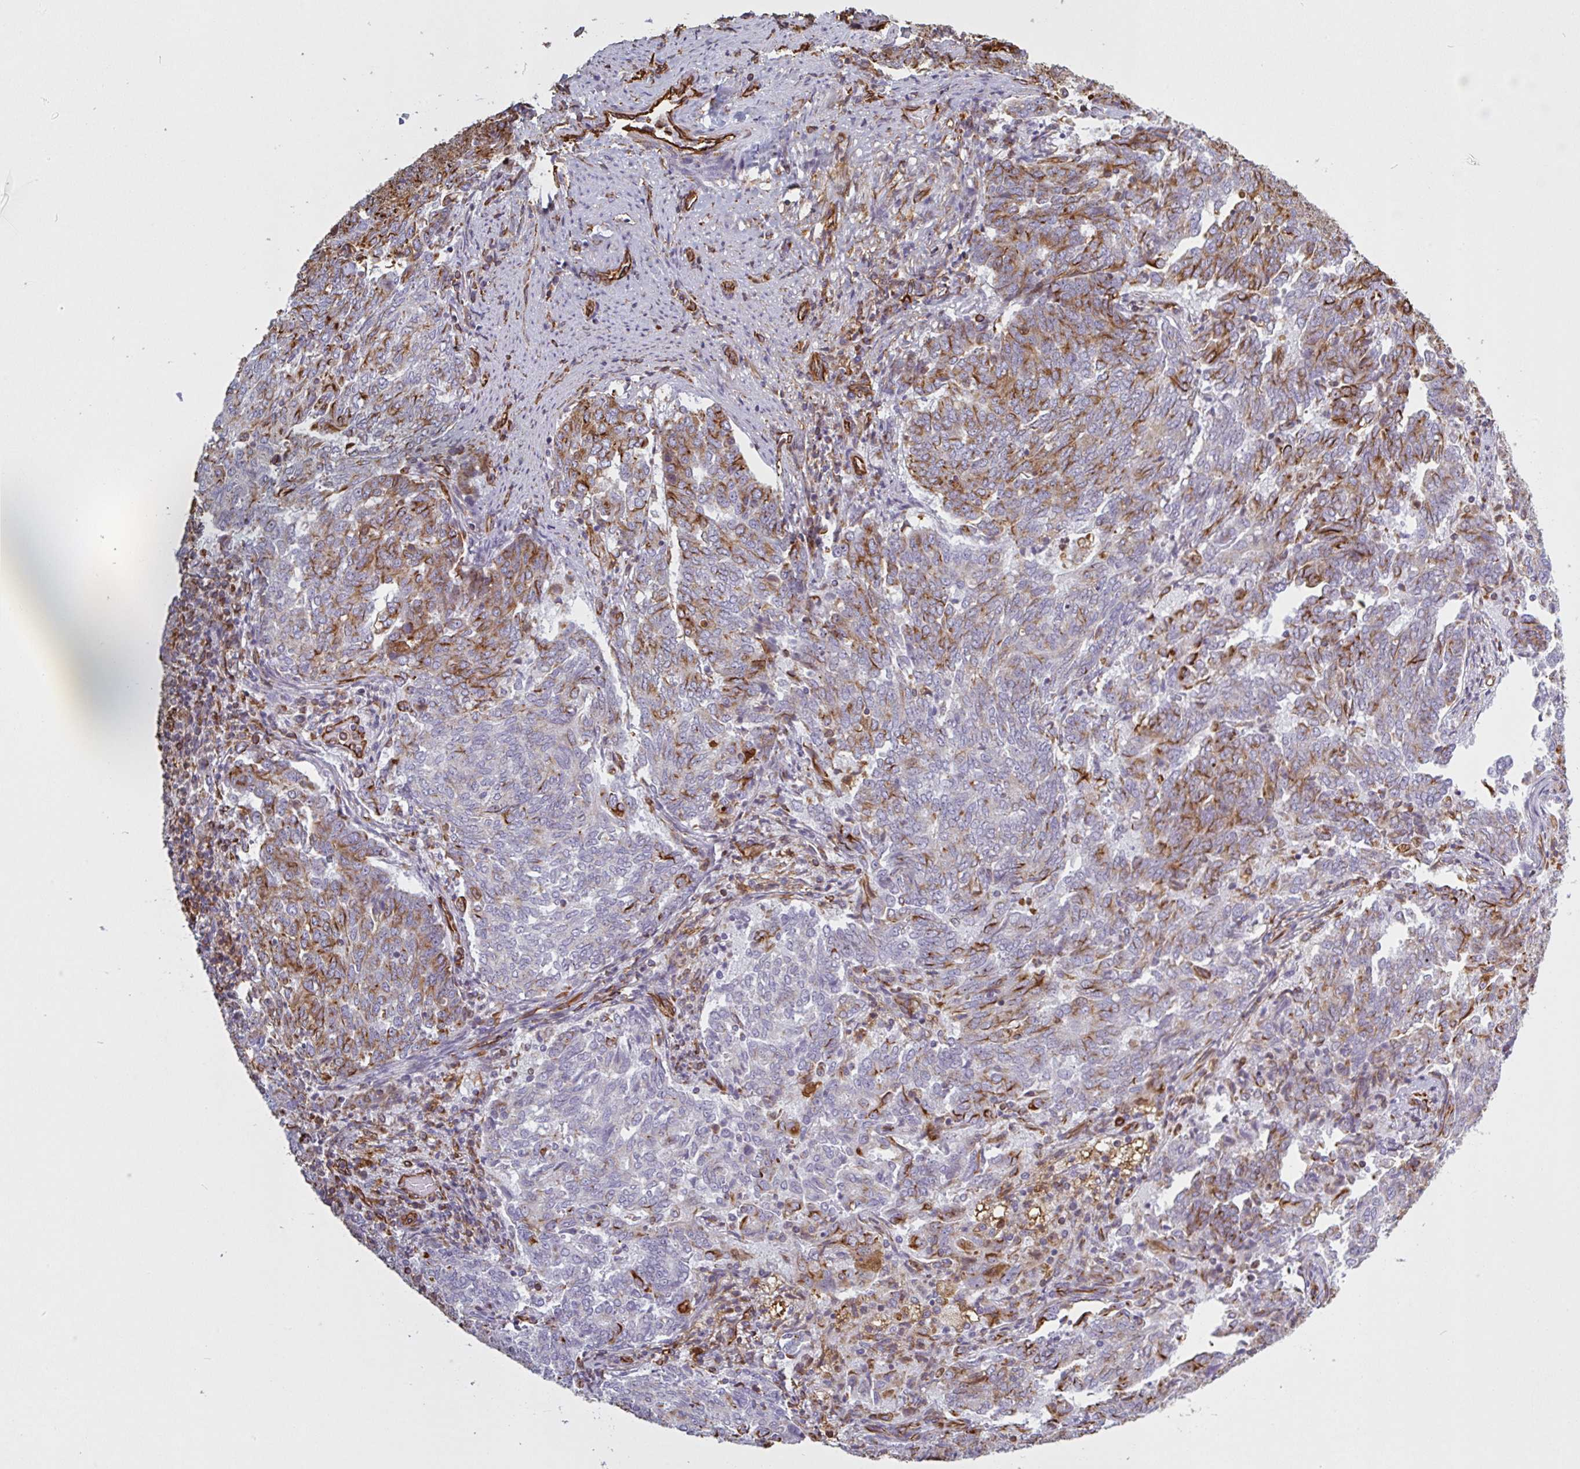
{"staining": {"intensity": "moderate", "quantity": "<25%", "location": "cytoplasmic/membranous"}, "tissue": "endometrial cancer", "cell_type": "Tumor cells", "image_type": "cancer", "snomed": [{"axis": "morphology", "description": "Adenocarcinoma, NOS"}, {"axis": "topography", "description": "Endometrium"}], "caption": "A brown stain highlights moderate cytoplasmic/membranous positivity of a protein in human endometrial cancer (adenocarcinoma) tumor cells. The staining was performed using DAB (3,3'-diaminobenzidine), with brown indicating positive protein expression. Nuclei are stained blue with hematoxylin.", "gene": "PPFIA1", "patient": {"sex": "female", "age": 80}}